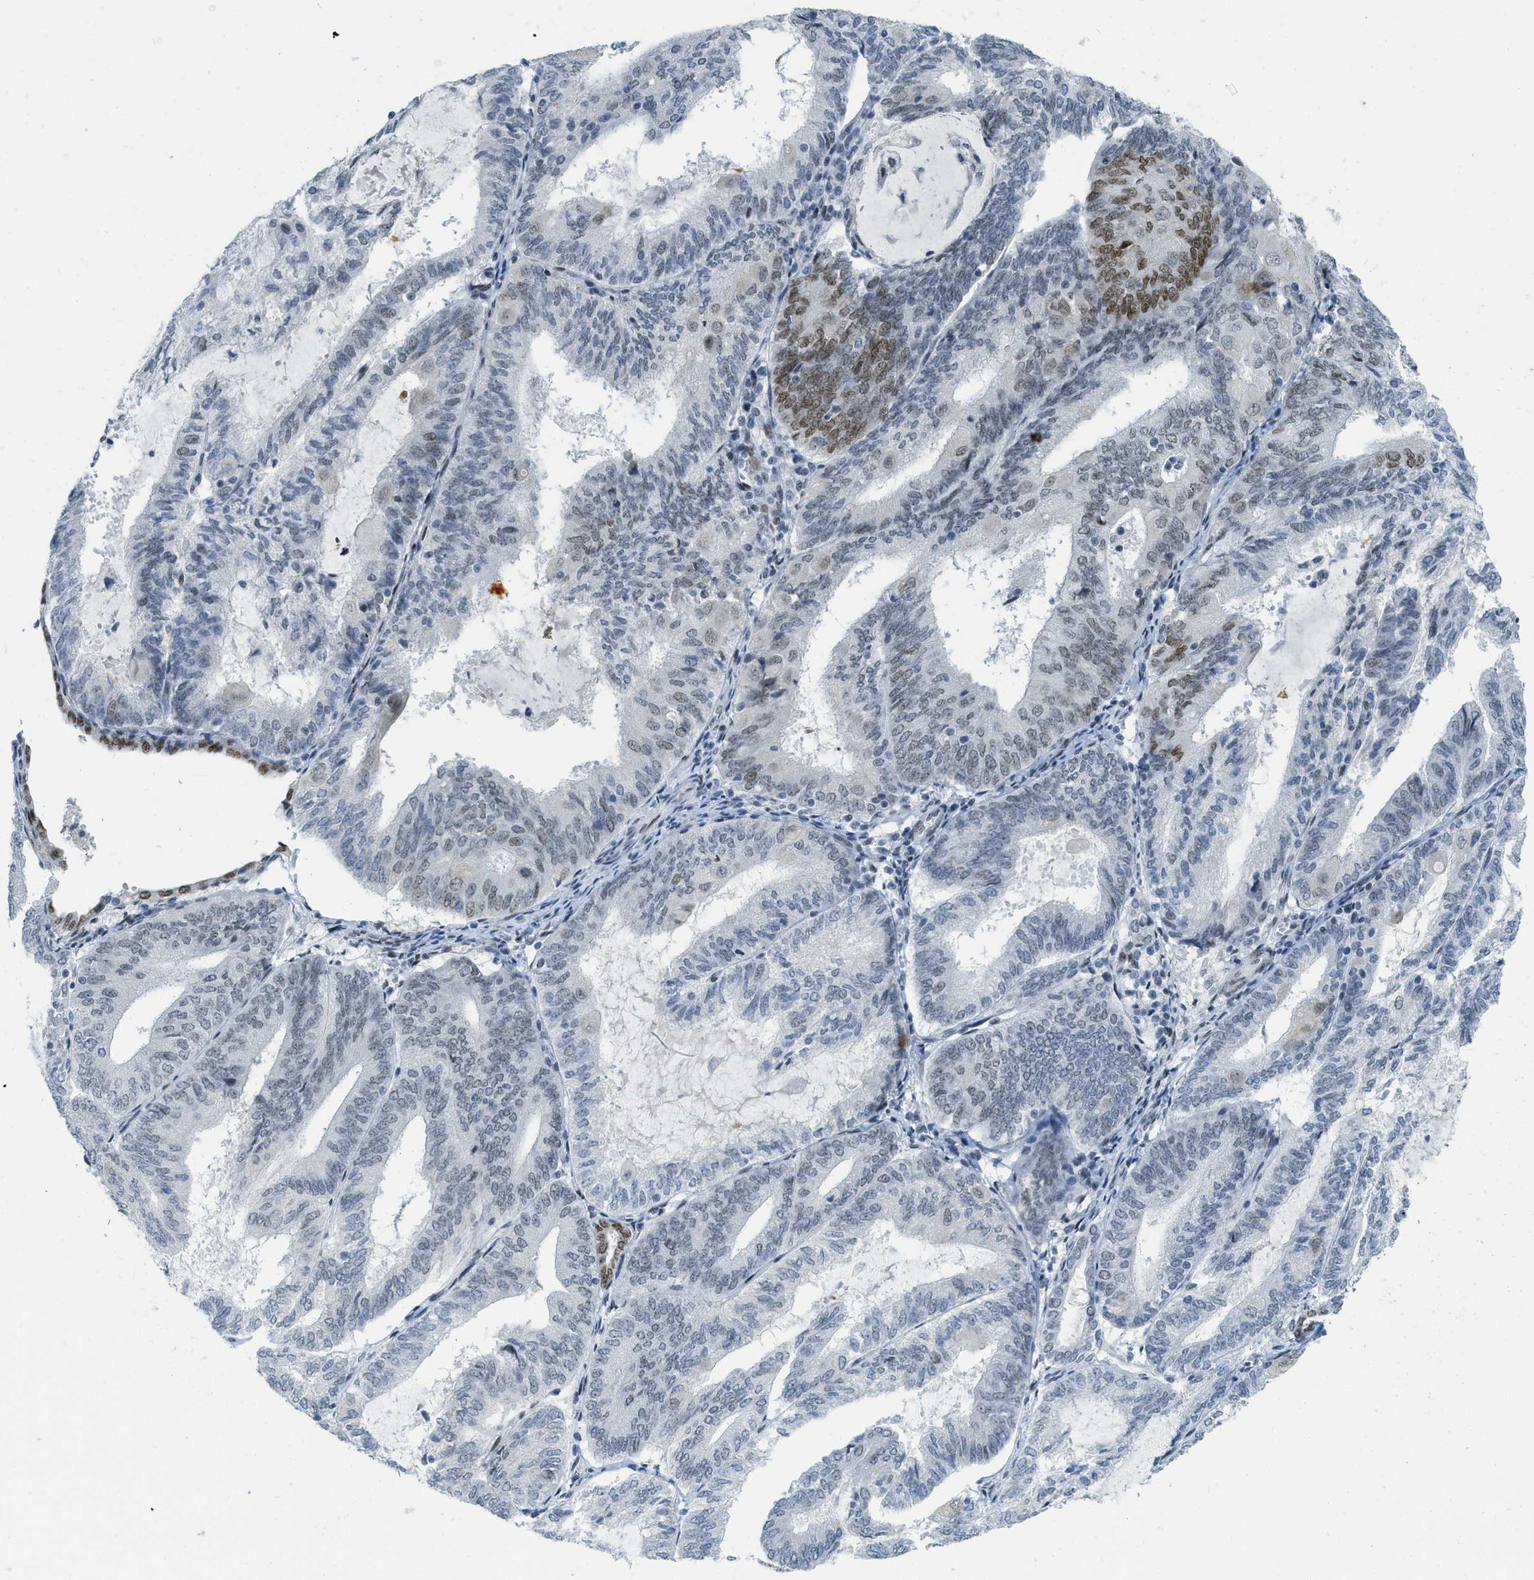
{"staining": {"intensity": "moderate", "quantity": "<25%", "location": "nuclear"}, "tissue": "endometrial cancer", "cell_type": "Tumor cells", "image_type": "cancer", "snomed": [{"axis": "morphology", "description": "Adenocarcinoma, NOS"}, {"axis": "topography", "description": "Endometrium"}], "caption": "Approximately <25% of tumor cells in human adenocarcinoma (endometrial) display moderate nuclear protein expression as visualized by brown immunohistochemical staining.", "gene": "PBX1", "patient": {"sex": "female", "age": 81}}